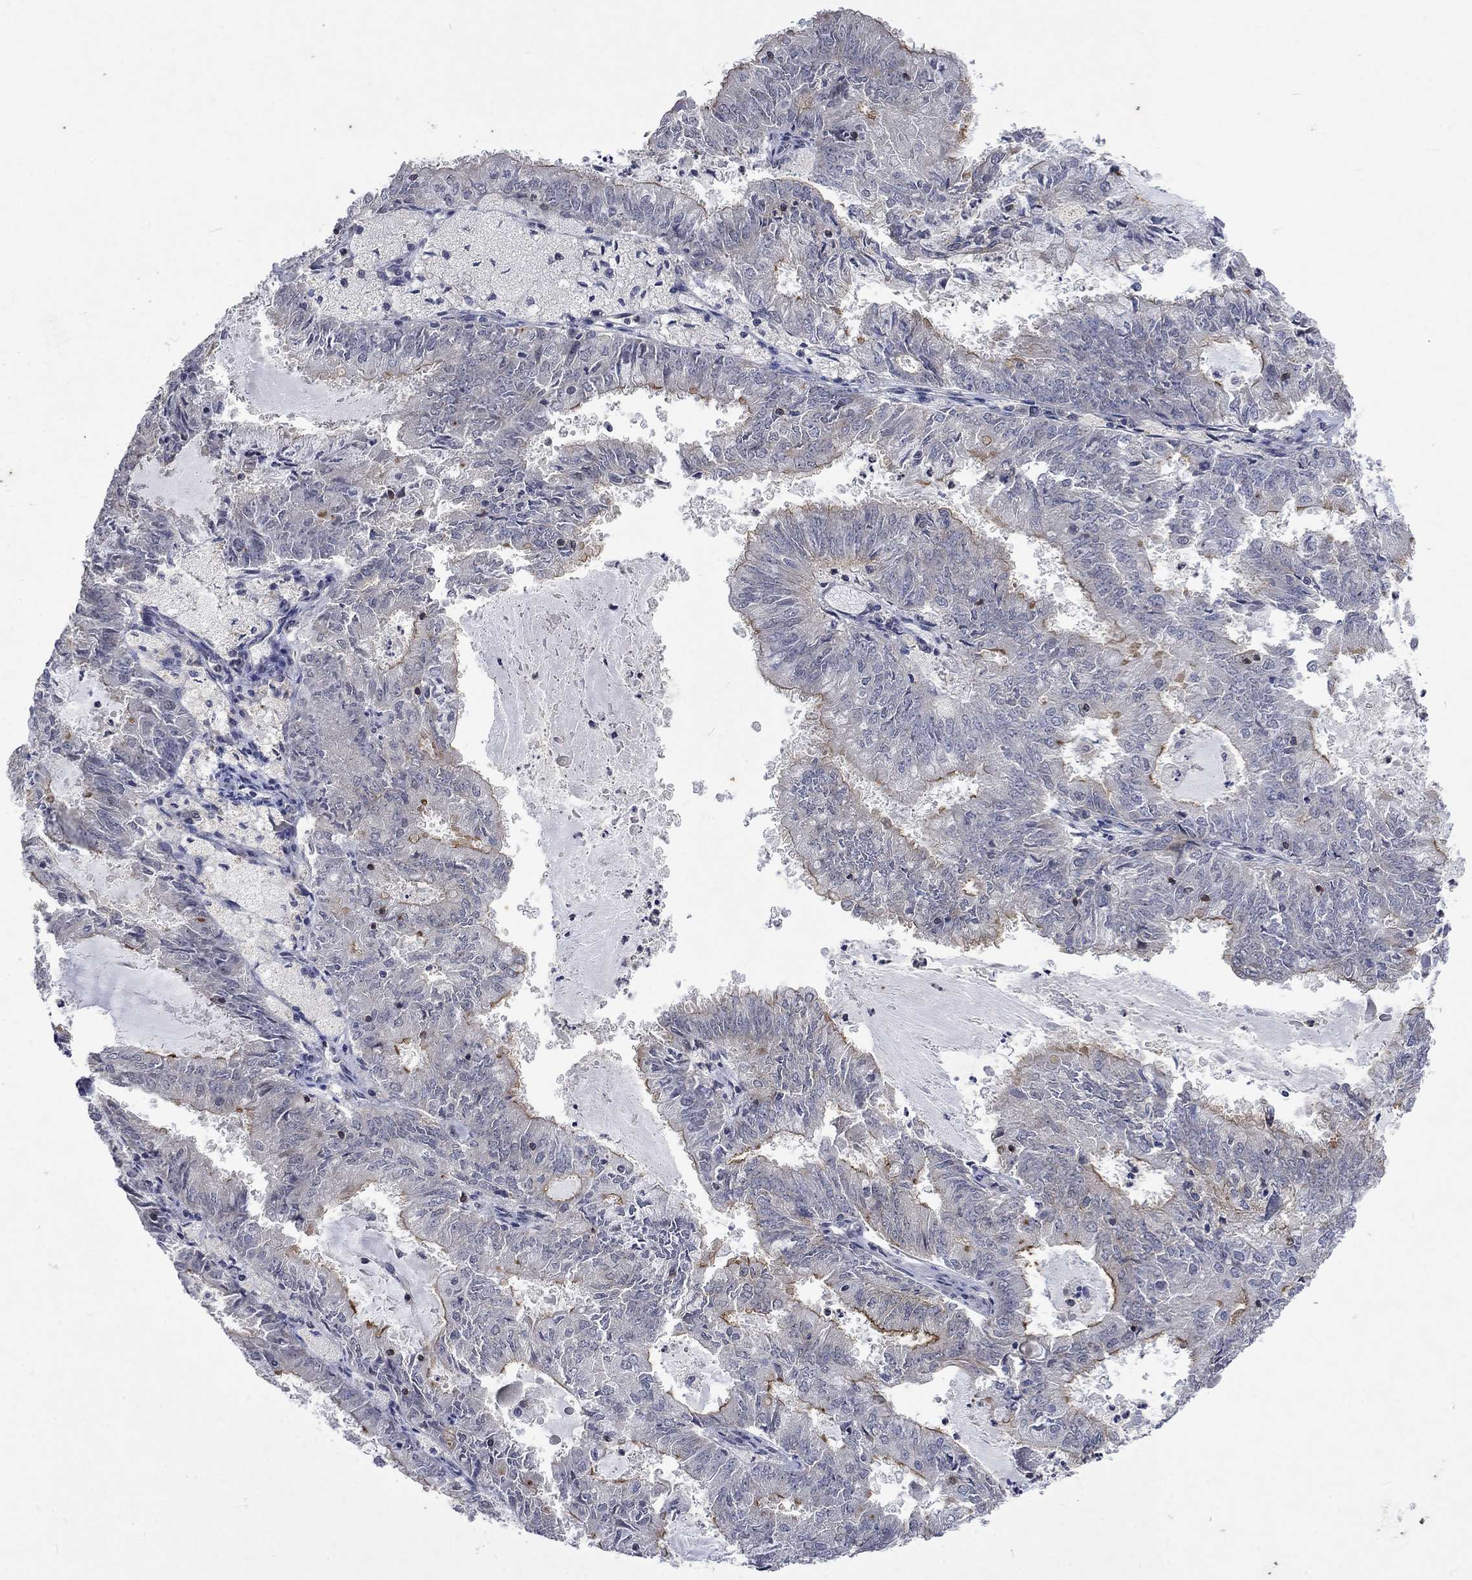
{"staining": {"intensity": "moderate", "quantity": "<25%", "location": "cytoplasmic/membranous"}, "tissue": "endometrial cancer", "cell_type": "Tumor cells", "image_type": "cancer", "snomed": [{"axis": "morphology", "description": "Adenocarcinoma, NOS"}, {"axis": "topography", "description": "Endometrium"}], "caption": "Endometrial cancer stained for a protein demonstrates moderate cytoplasmic/membranous positivity in tumor cells.", "gene": "PPP1R9A", "patient": {"sex": "female", "age": 57}}